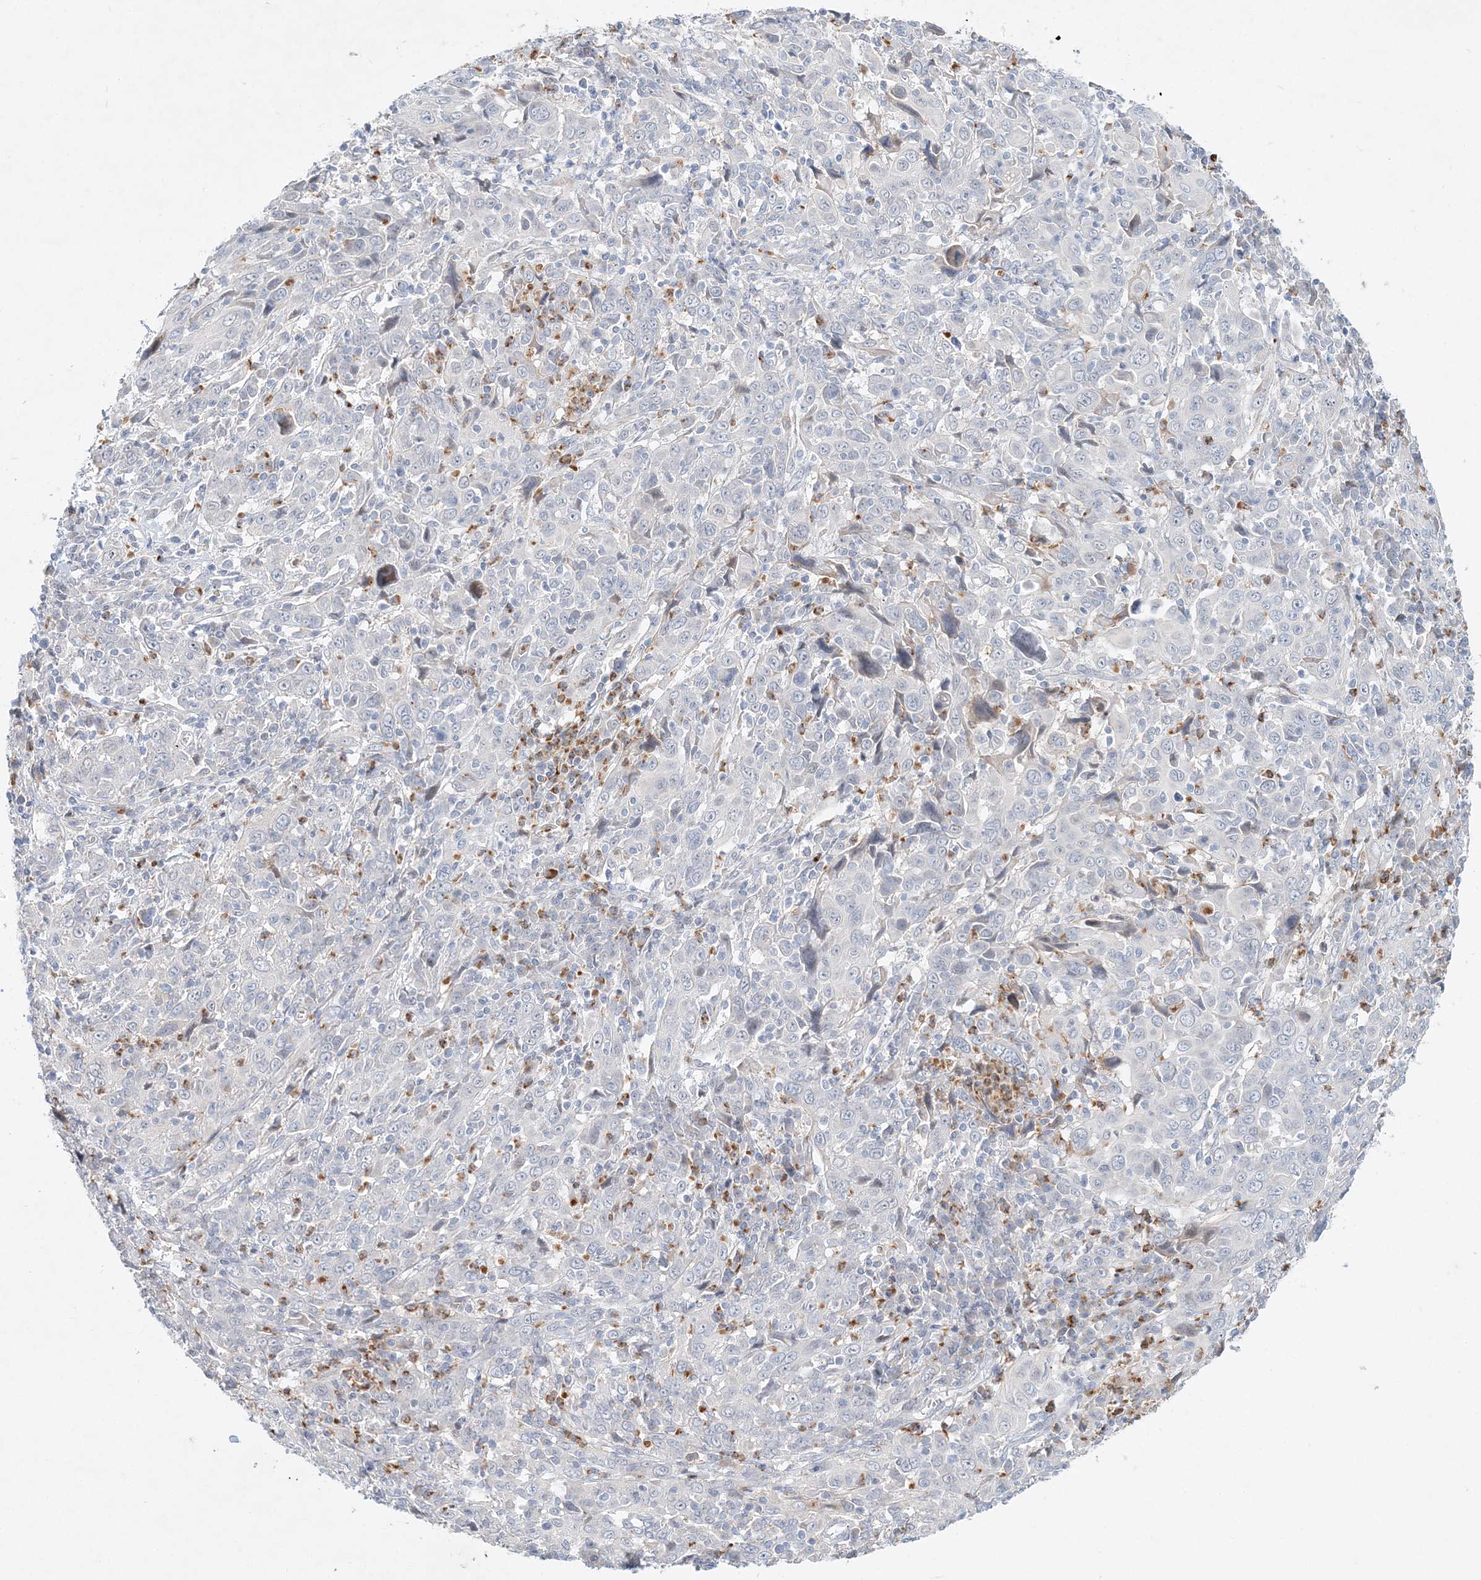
{"staining": {"intensity": "negative", "quantity": "none", "location": "none"}, "tissue": "cervical cancer", "cell_type": "Tumor cells", "image_type": "cancer", "snomed": [{"axis": "morphology", "description": "Squamous cell carcinoma, NOS"}, {"axis": "topography", "description": "Cervix"}], "caption": "DAB (3,3'-diaminobenzidine) immunohistochemical staining of human cervical cancer displays no significant staining in tumor cells.", "gene": "DNAH5", "patient": {"sex": "female", "age": 46}}